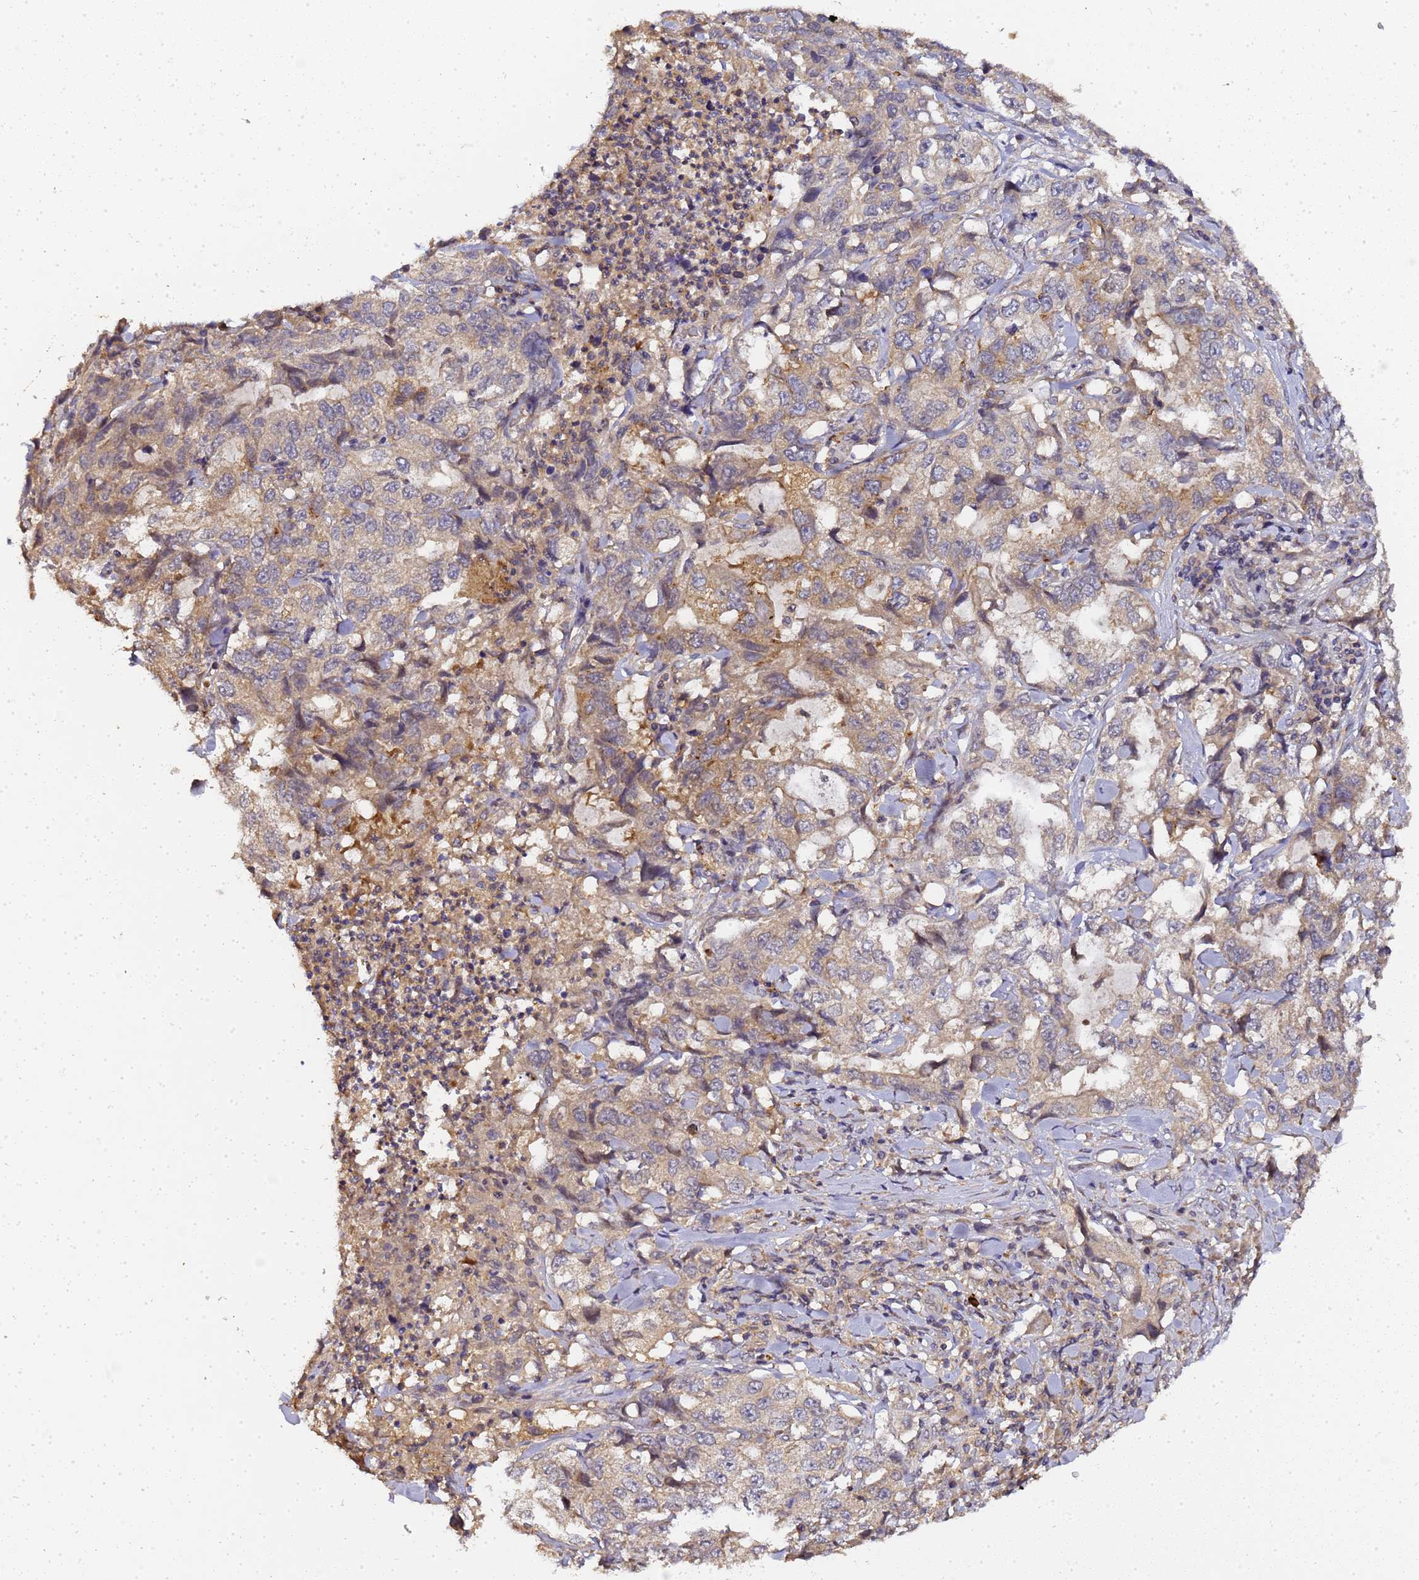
{"staining": {"intensity": "moderate", "quantity": "<25%", "location": "cytoplasmic/membranous"}, "tissue": "lung cancer", "cell_type": "Tumor cells", "image_type": "cancer", "snomed": [{"axis": "morphology", "description": "Adenocarcinoma, NOS"}, {"axis": "topography", "description": "Lung"}], "caption": "The micrograph reveals staining of adenocarcinoma (lung), revealing moderate cytoplasmic/membranous protein expression (brown color) within tumor cells. (Brightfield microscopy of DAB IHC at high magnification).", "gene": "LGI4", "patient": {"sex": "female", "age": 51}}